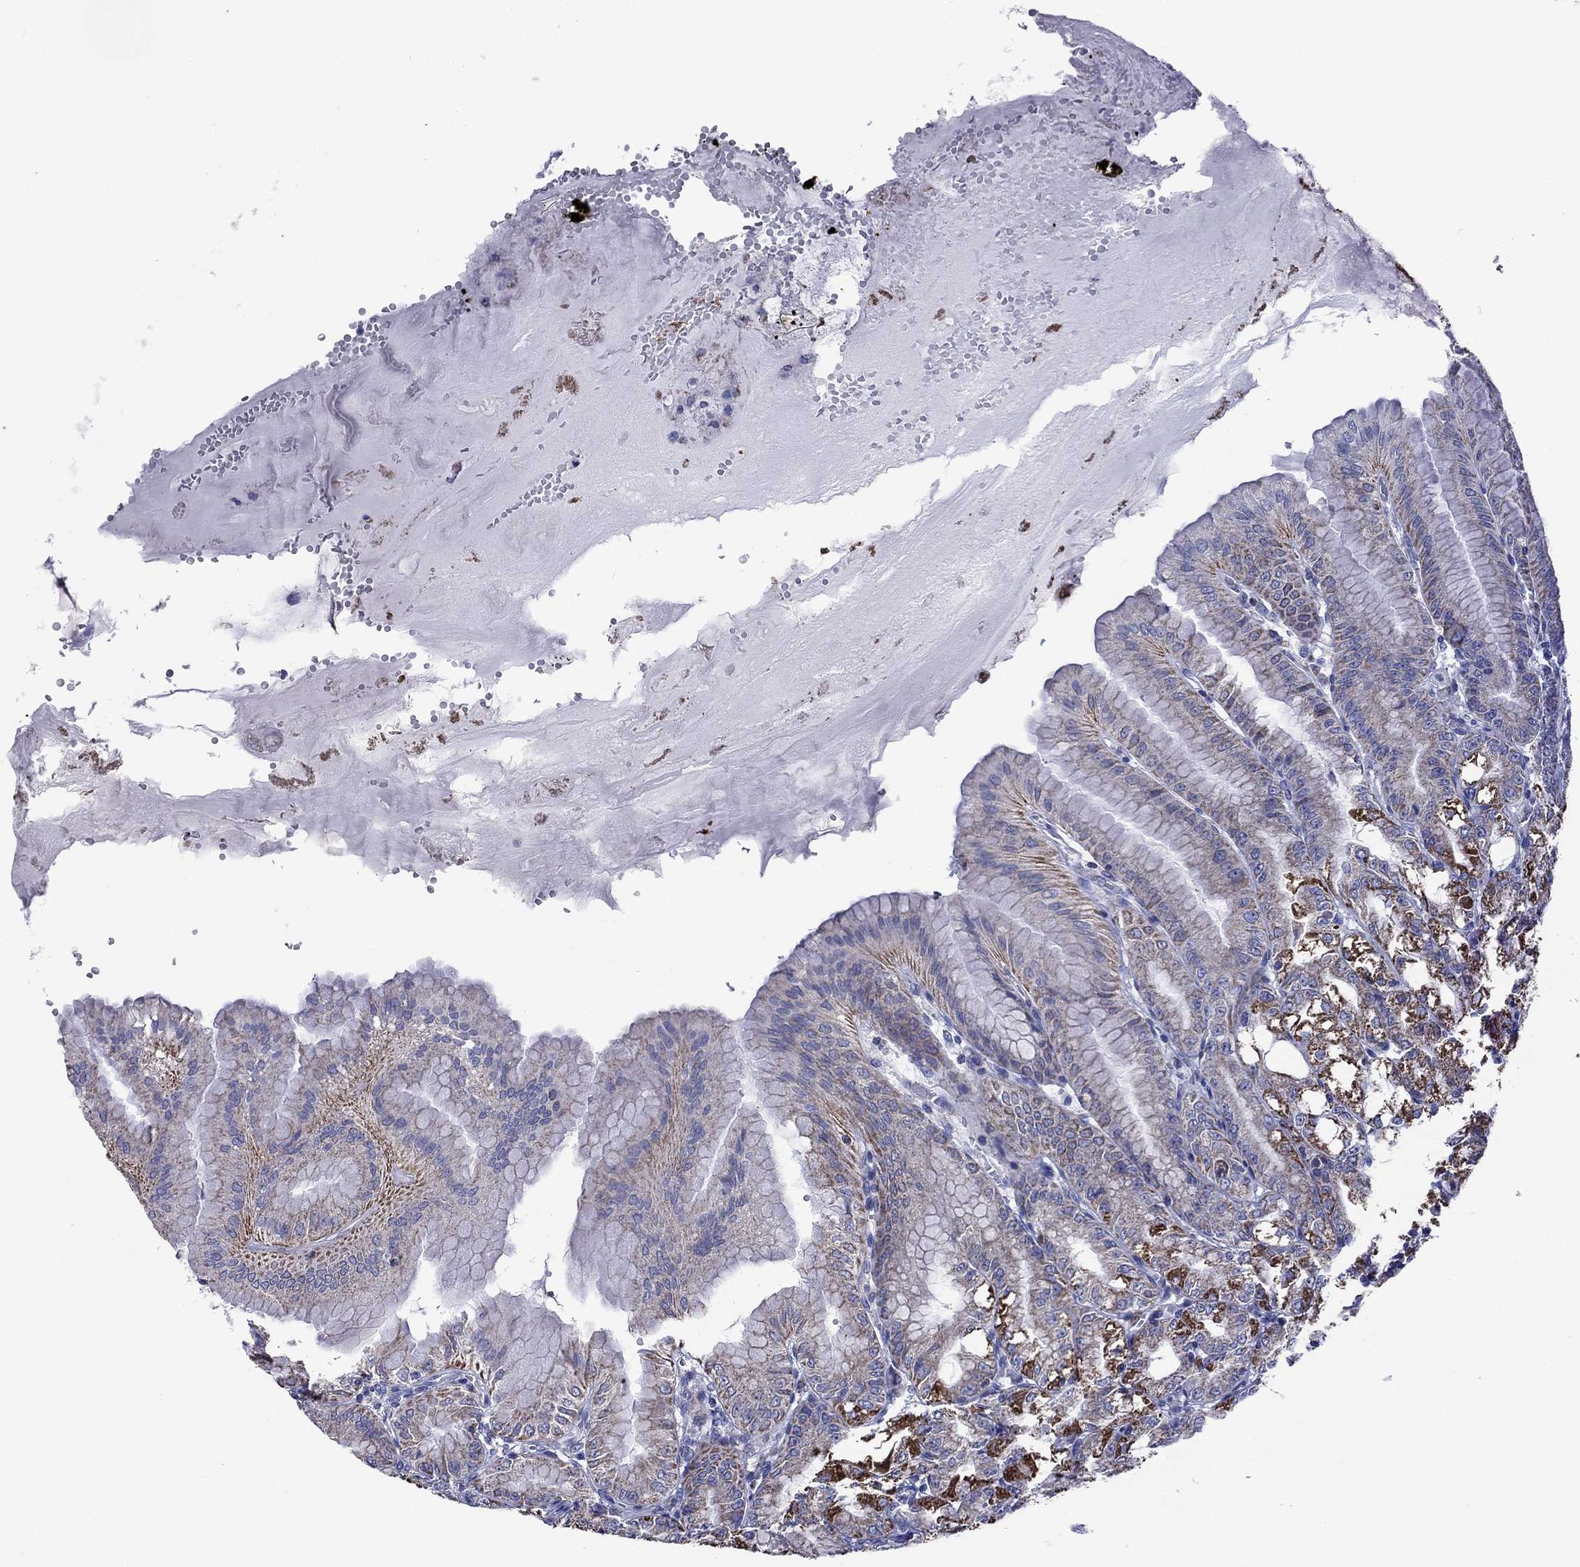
{"staining": {"intensity": "strong", "quantity": "25%-75%", "location": "cytoplasmic/membranous"}, "tissue": "stomach", "cell_type": "Glandular cells", "image_type": "normal", "snomed": [{"axis": "morphology", "description": "Normal tissue, NOS"}, {"axis": "topography", "description": "Stomach"}], "caption": "Stomach stained with DAB immunohistochemistry (IHC) reveals high levels of strong cytoplasmic/membranous positivity in approximately 25%-75% of glandular cells.", "gene": "ACADSB", "patient": {"sex": "male", "age": 71}}